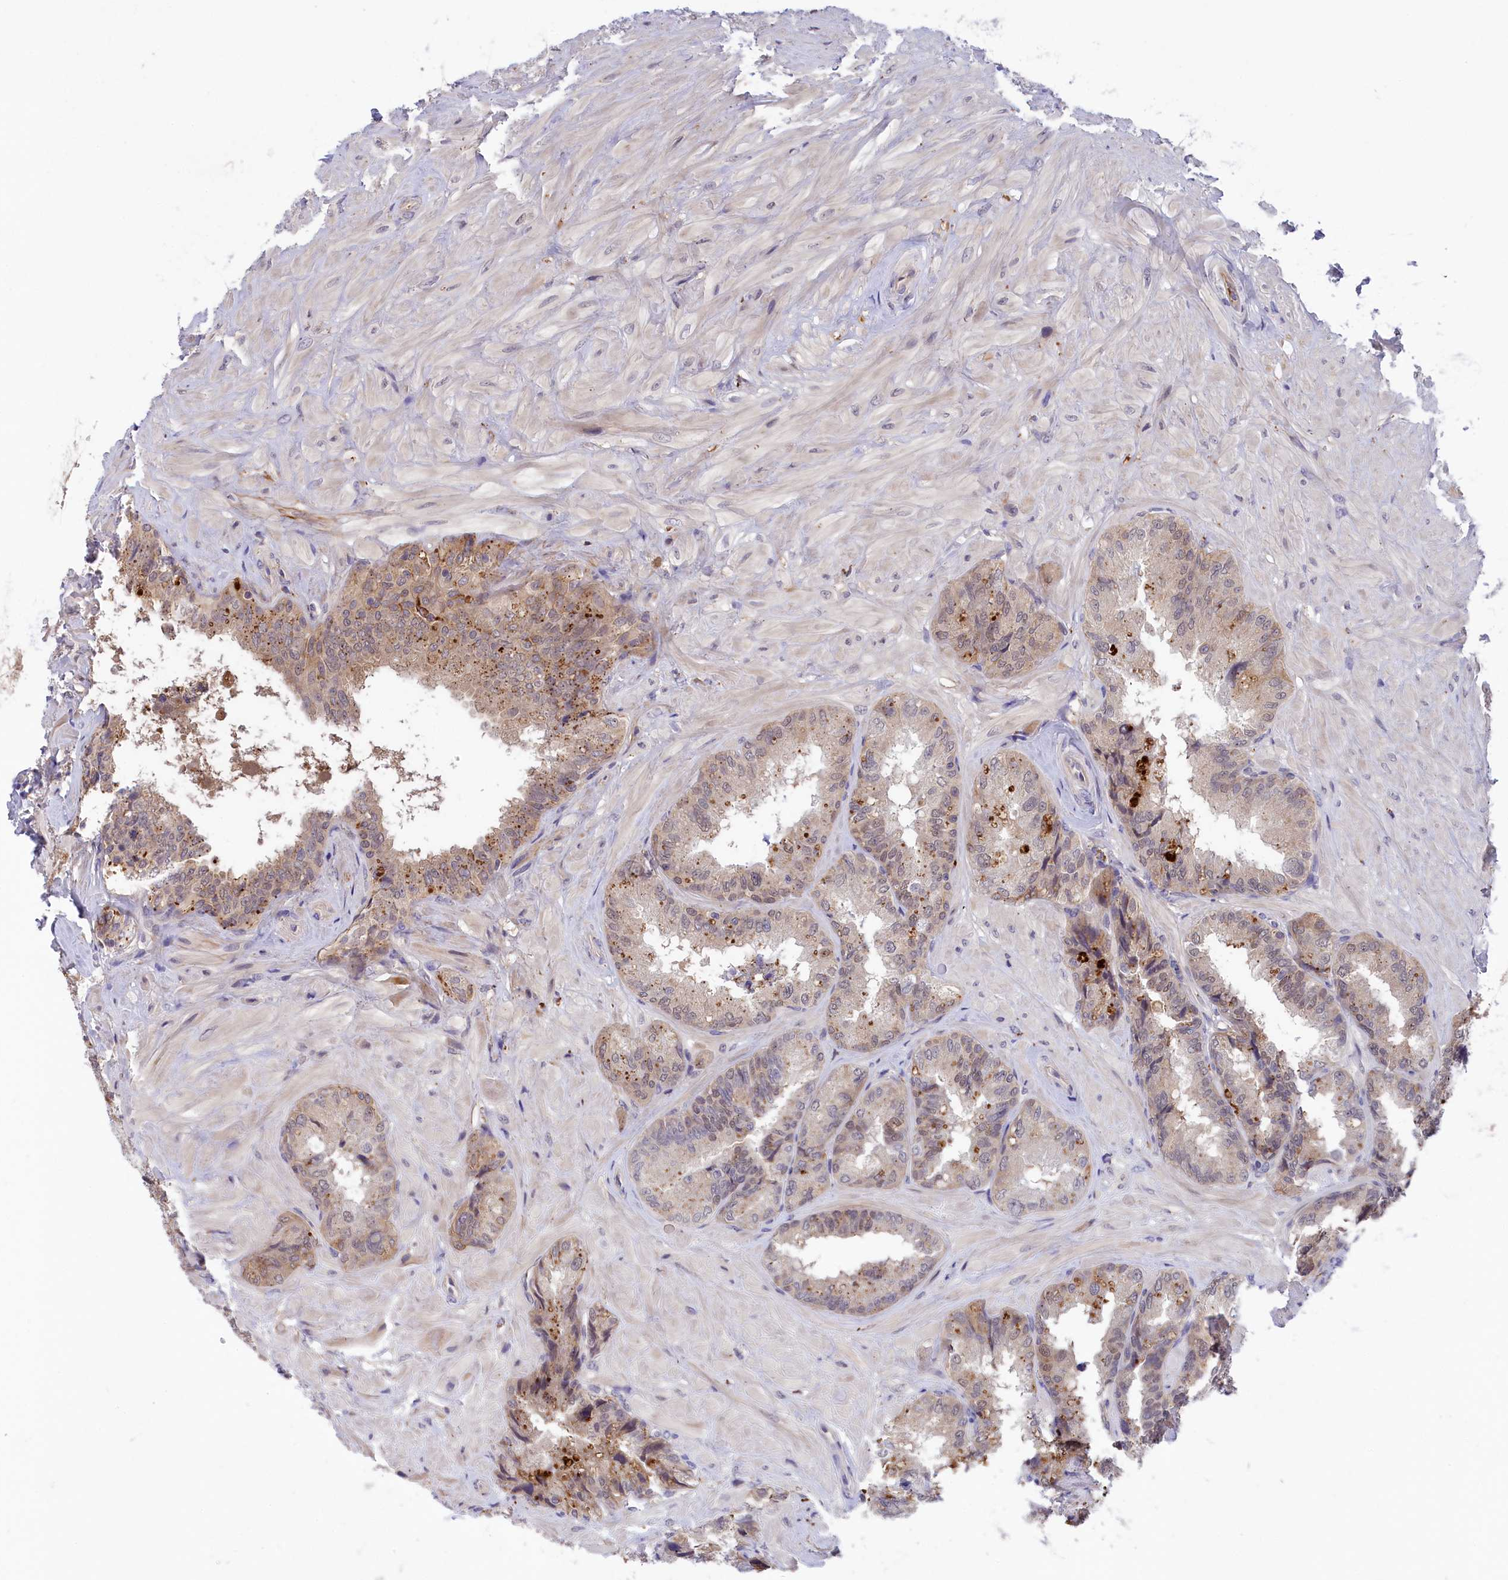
{"staining": {"intensity": "weak", "quantity": "25%-75%", "location": "cytoplasmic/membranous"}, "tissue": "seminal vesicle", "cell_type": "Glandular cells", "image_type": "normal", "snomed": [{"axis": "morphology", "description": "Normal tissue, NOS"}, {"axis": "topography", "description": "Prostate and seminal vesicle, NOS"}, {"axis": "topography", "description": "Prostate"}, {"axis": "topography", "description": "Seminal veicle"}], "caption": "Immunohistochemistry staining of benign seminal vesicle, which demonstrates low levels of weak cytoplasmic/membranous staining in approximately 25%-75% of glandular cells indicating weak cytoplasmic/membranous protein expression. The staining was performed using DAB (3,3'-diaminobenzidine) (brown) for protein detection and nuclei were counterstained in hematoxylin (blue).", "gene": "STYX", "patient": {"sex": "male", "age": 67}}